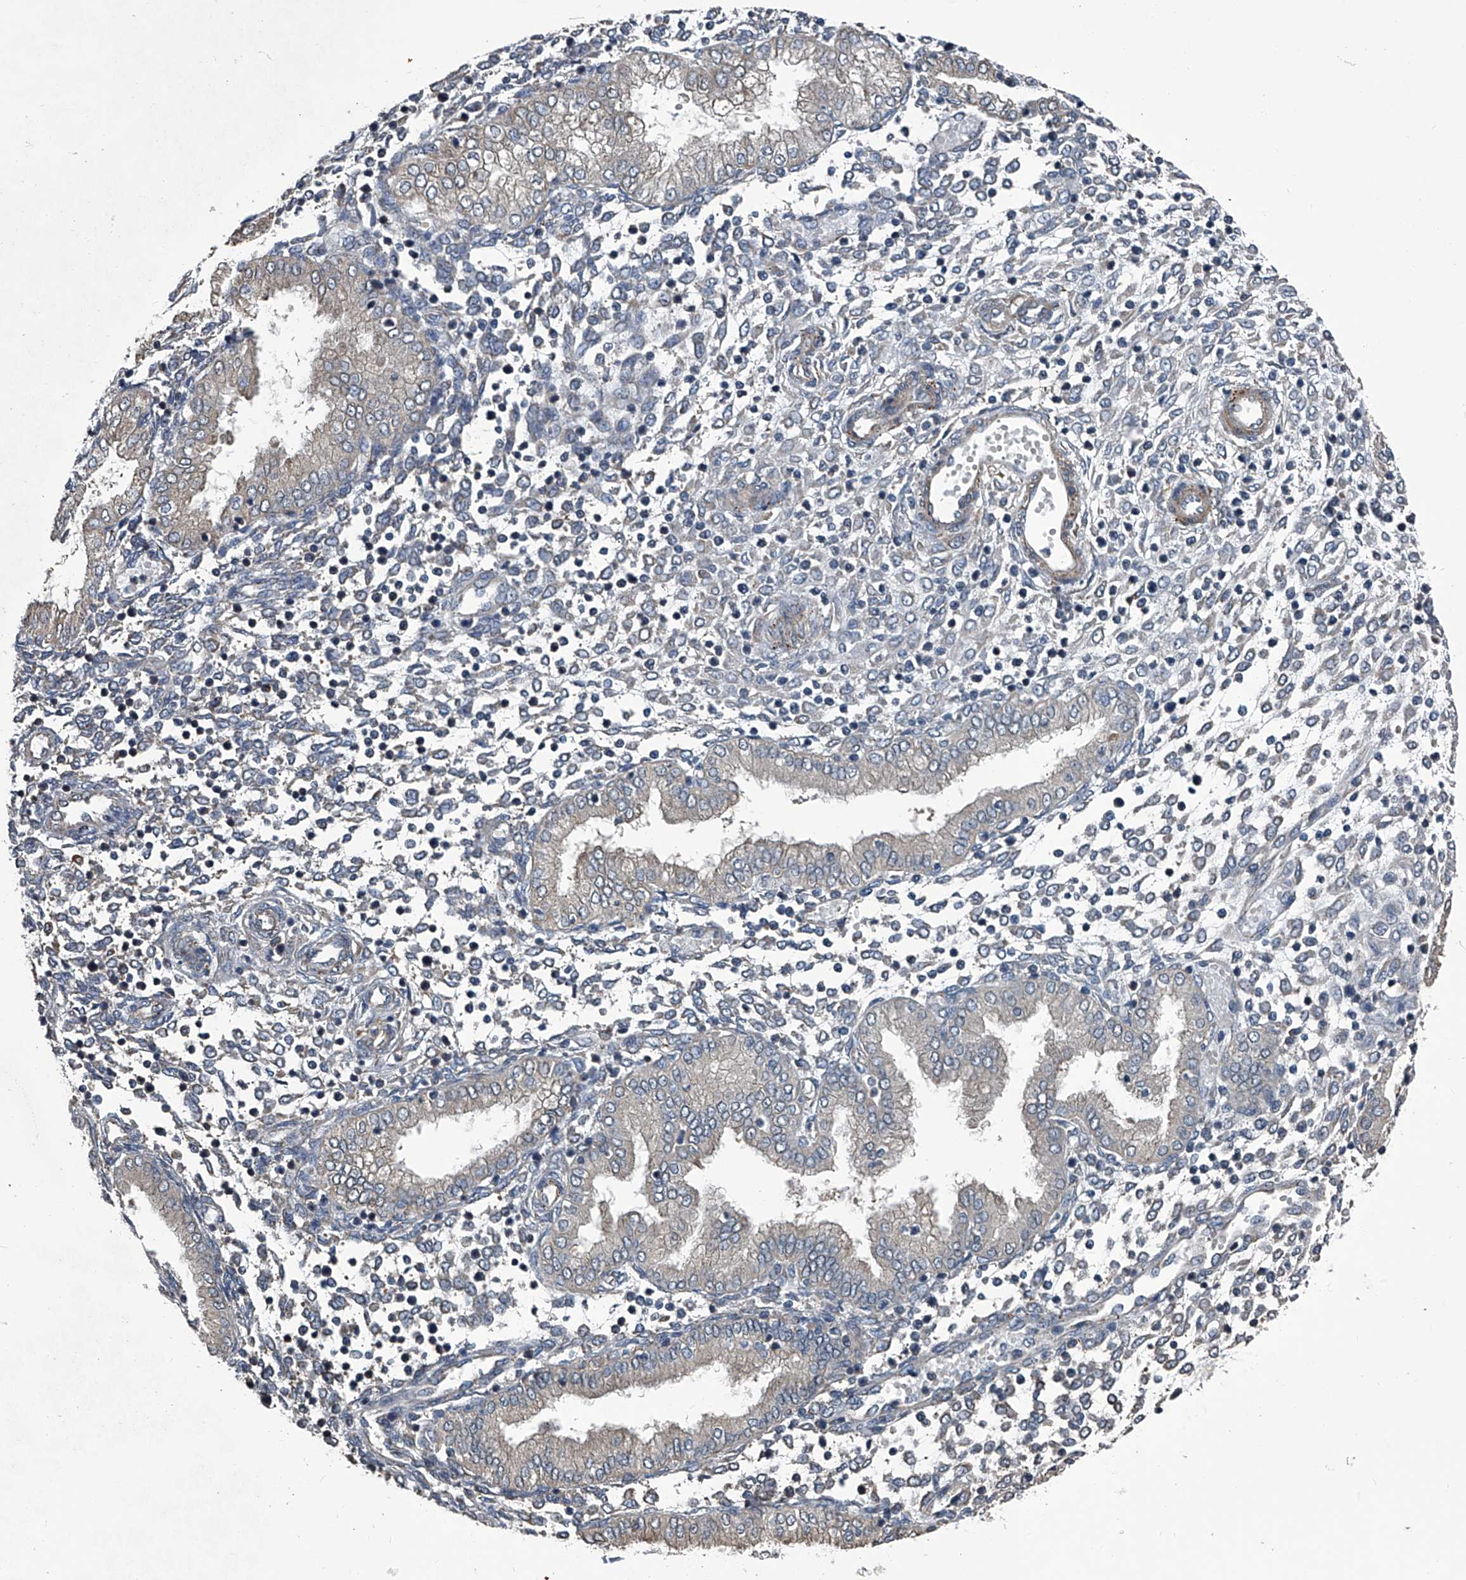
{"staining": {"intensity": "negative", "quantity": "none", "location": "none"}, "tissue": "endometrium", "cell_type": "Cells in endometrial stroma", "image_type": "normal", "snomed": [{"axis": "morphology", "description": "Normal tissue, NOS"}, {"axis": "topography", "description": "Endometrium"}], "caption": "Immunohistochemistry micrograph of benign endometrium: endometrium stained with DAB exhibits no significant protein expression in cells in endometrial stroma. (DAB immunohistochemistry with hematoxylin counter stain).", "gene": "LDLRAD2", "patient": {"sex": "female", "age": 53}}